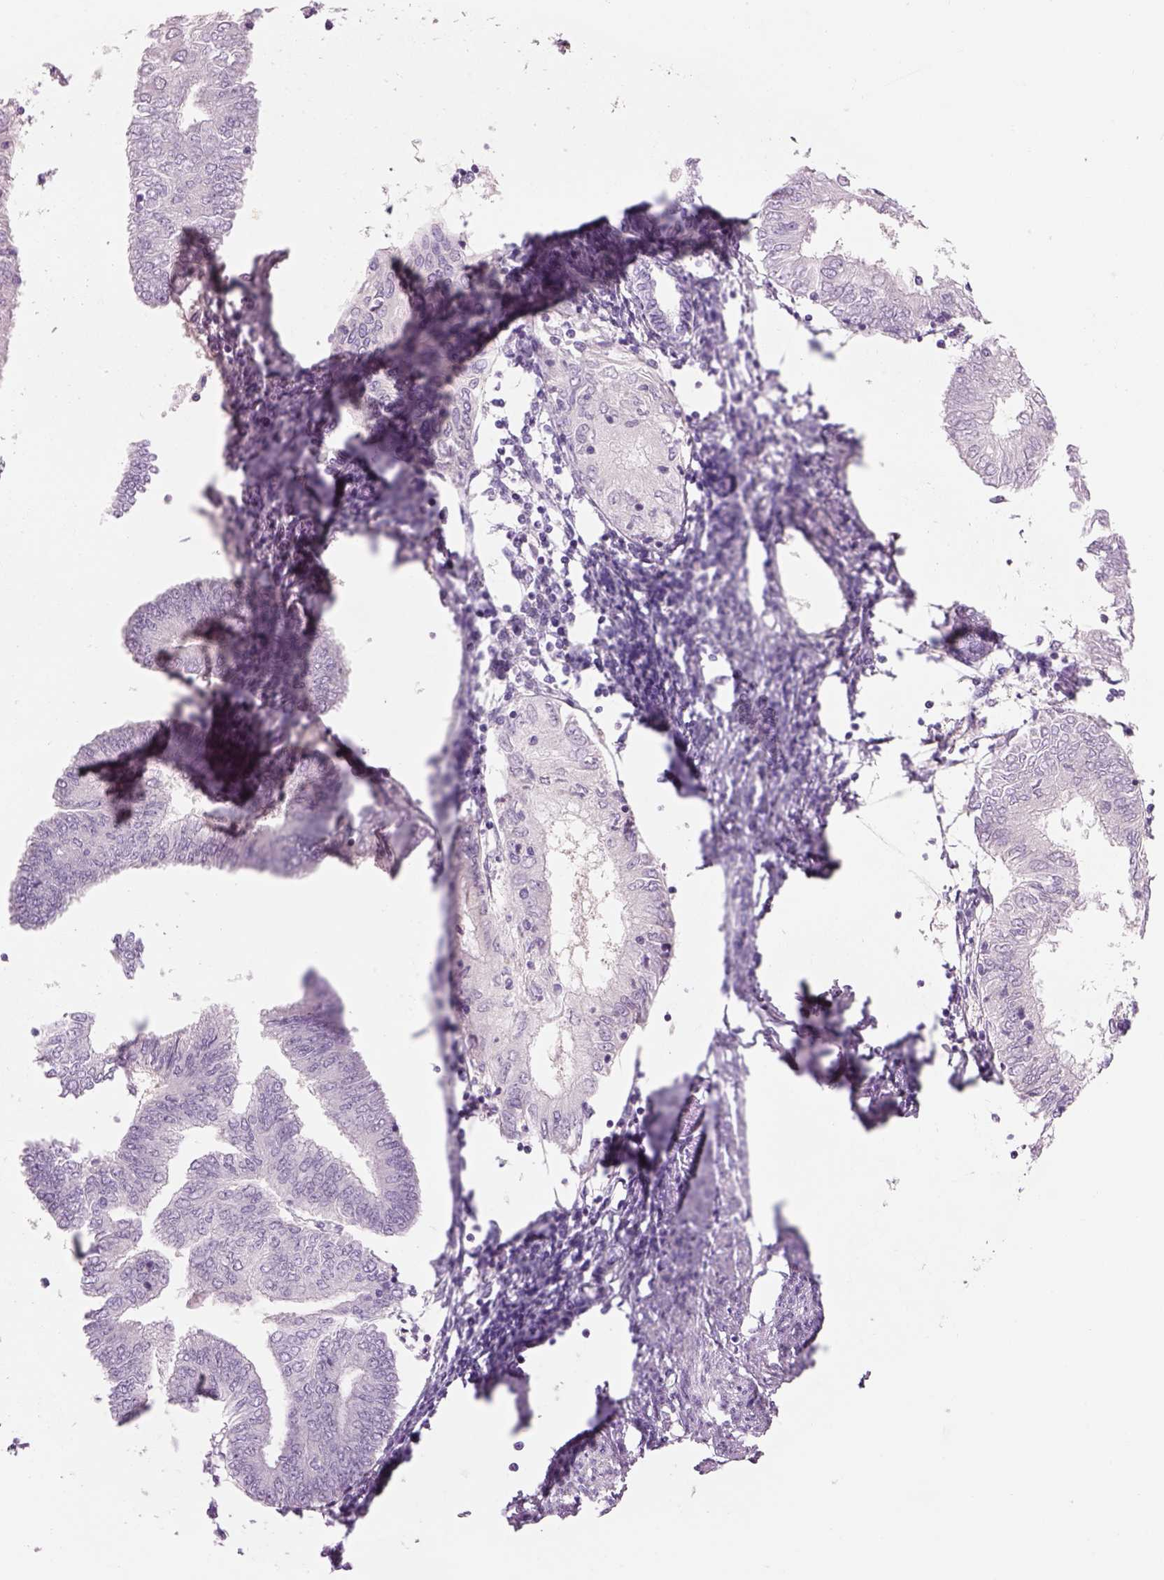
{"staining": {"intensity": "negative", "quantity": "none", "location": "none"}, "tissue": "endometrial cancer", "cell_type": "Tumor cells", "image_type": "cancer", "snomed": [{"axis": "morphology", "description": "Adenocarcinoma, NOS"}, {"axis": "topography", "description": "Endometrium"}], "caption": "Protein analysis of endometrial adenocarcinoma displays no significant positivity in tumor cells.", "gene": "MDH1B", "patient": {"sex": "female", "age": 68}}